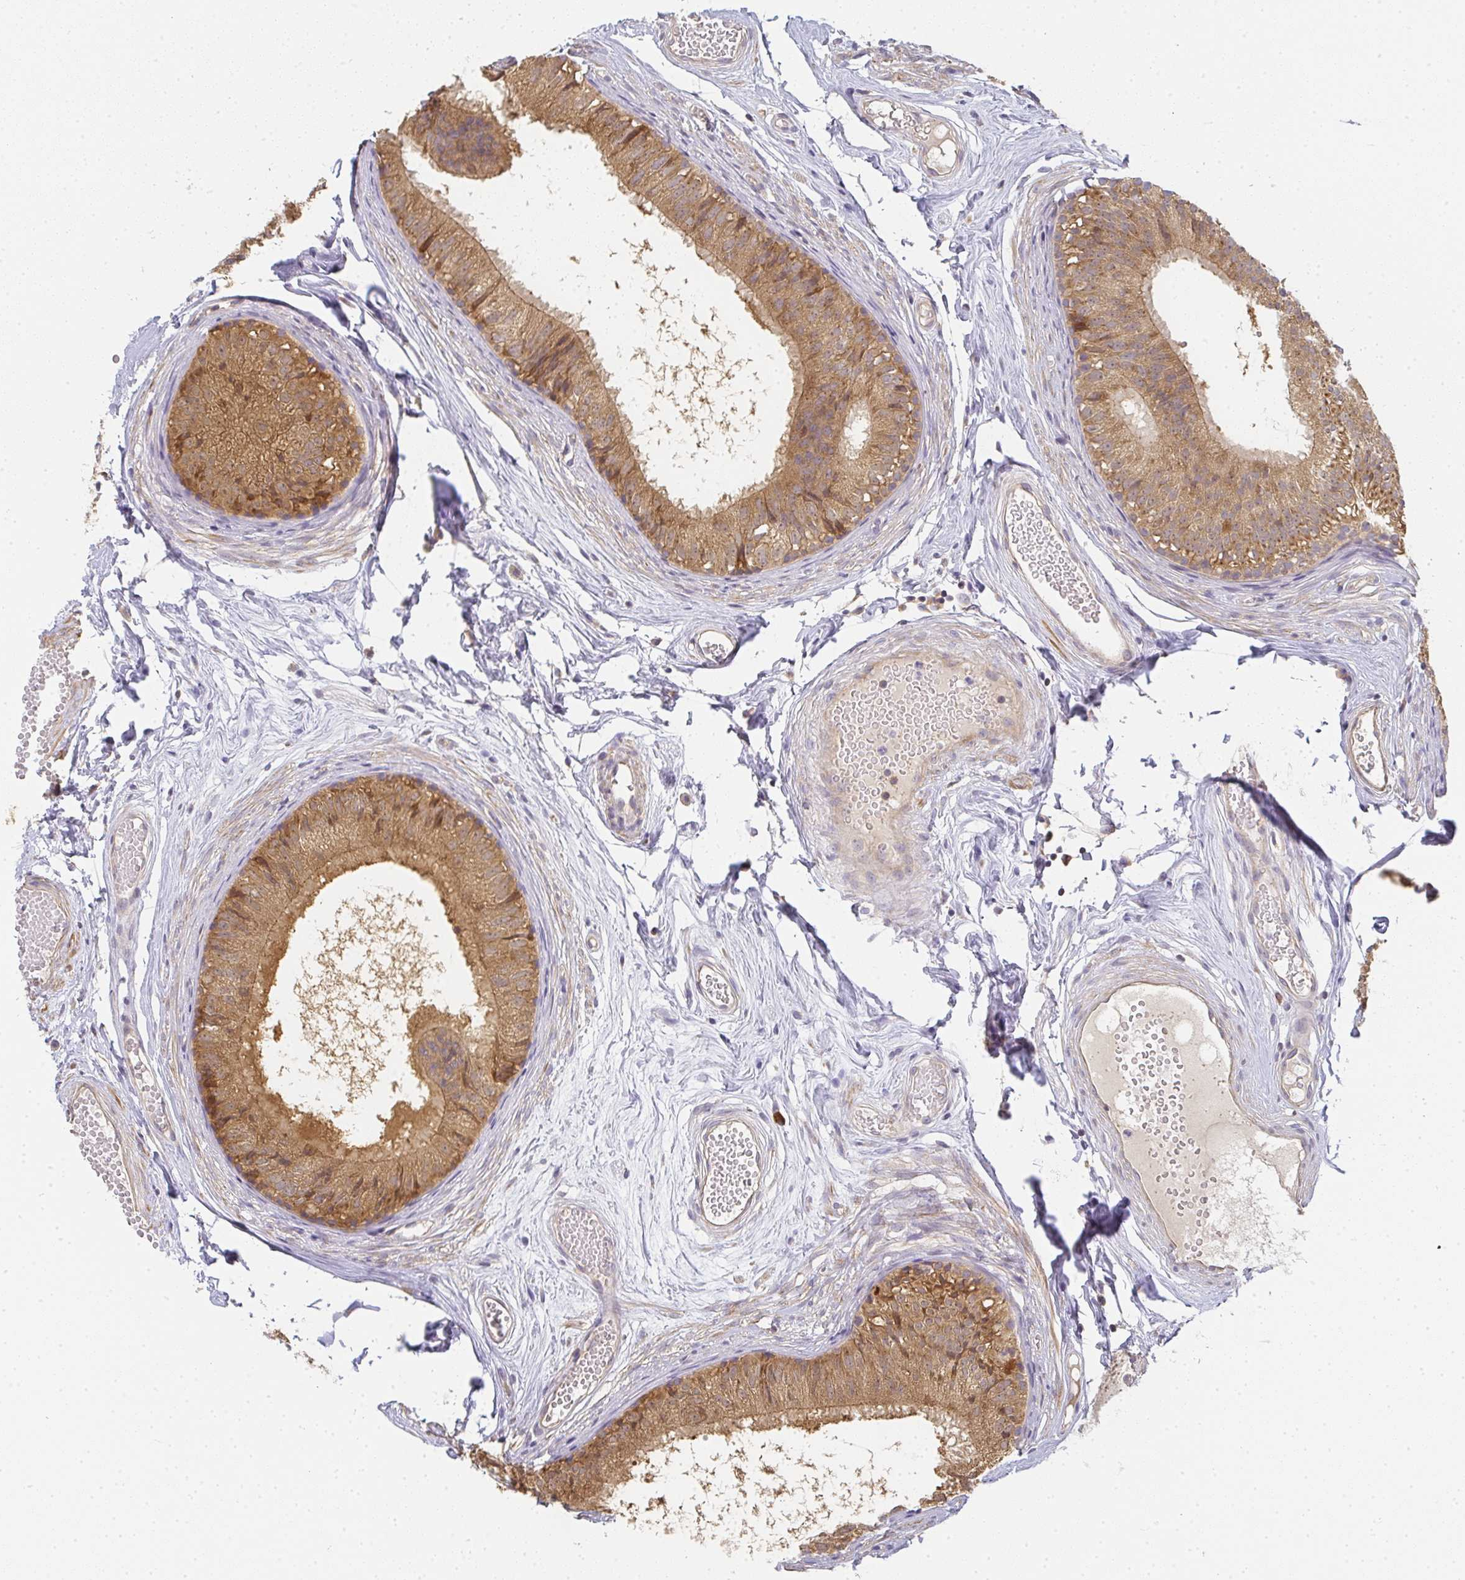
{"staining": {"intensity": "moderate", "quantity": ">75%", "location": "cytoplasmic/membranous"}, "tissue": "epididymis", "cell_type": "Glandular cells", "image_type": "normal", "snomed": [{"axis": "morphology", "description": "Normal tissue, NOS"}, {"axis": "morphology", "description": "Seminoma, NOS"}, {"axis": "topography", "description": "Testis"}, {"axis": "topography", "description": "Epididymis"}], "caption": "Normal epididymis demonstrates moderate cytoplasmic/membranous staining in about >75% of glandular cells.", "gene": "SLC35B3", "patient": {"sex": "male", "age": 34}}